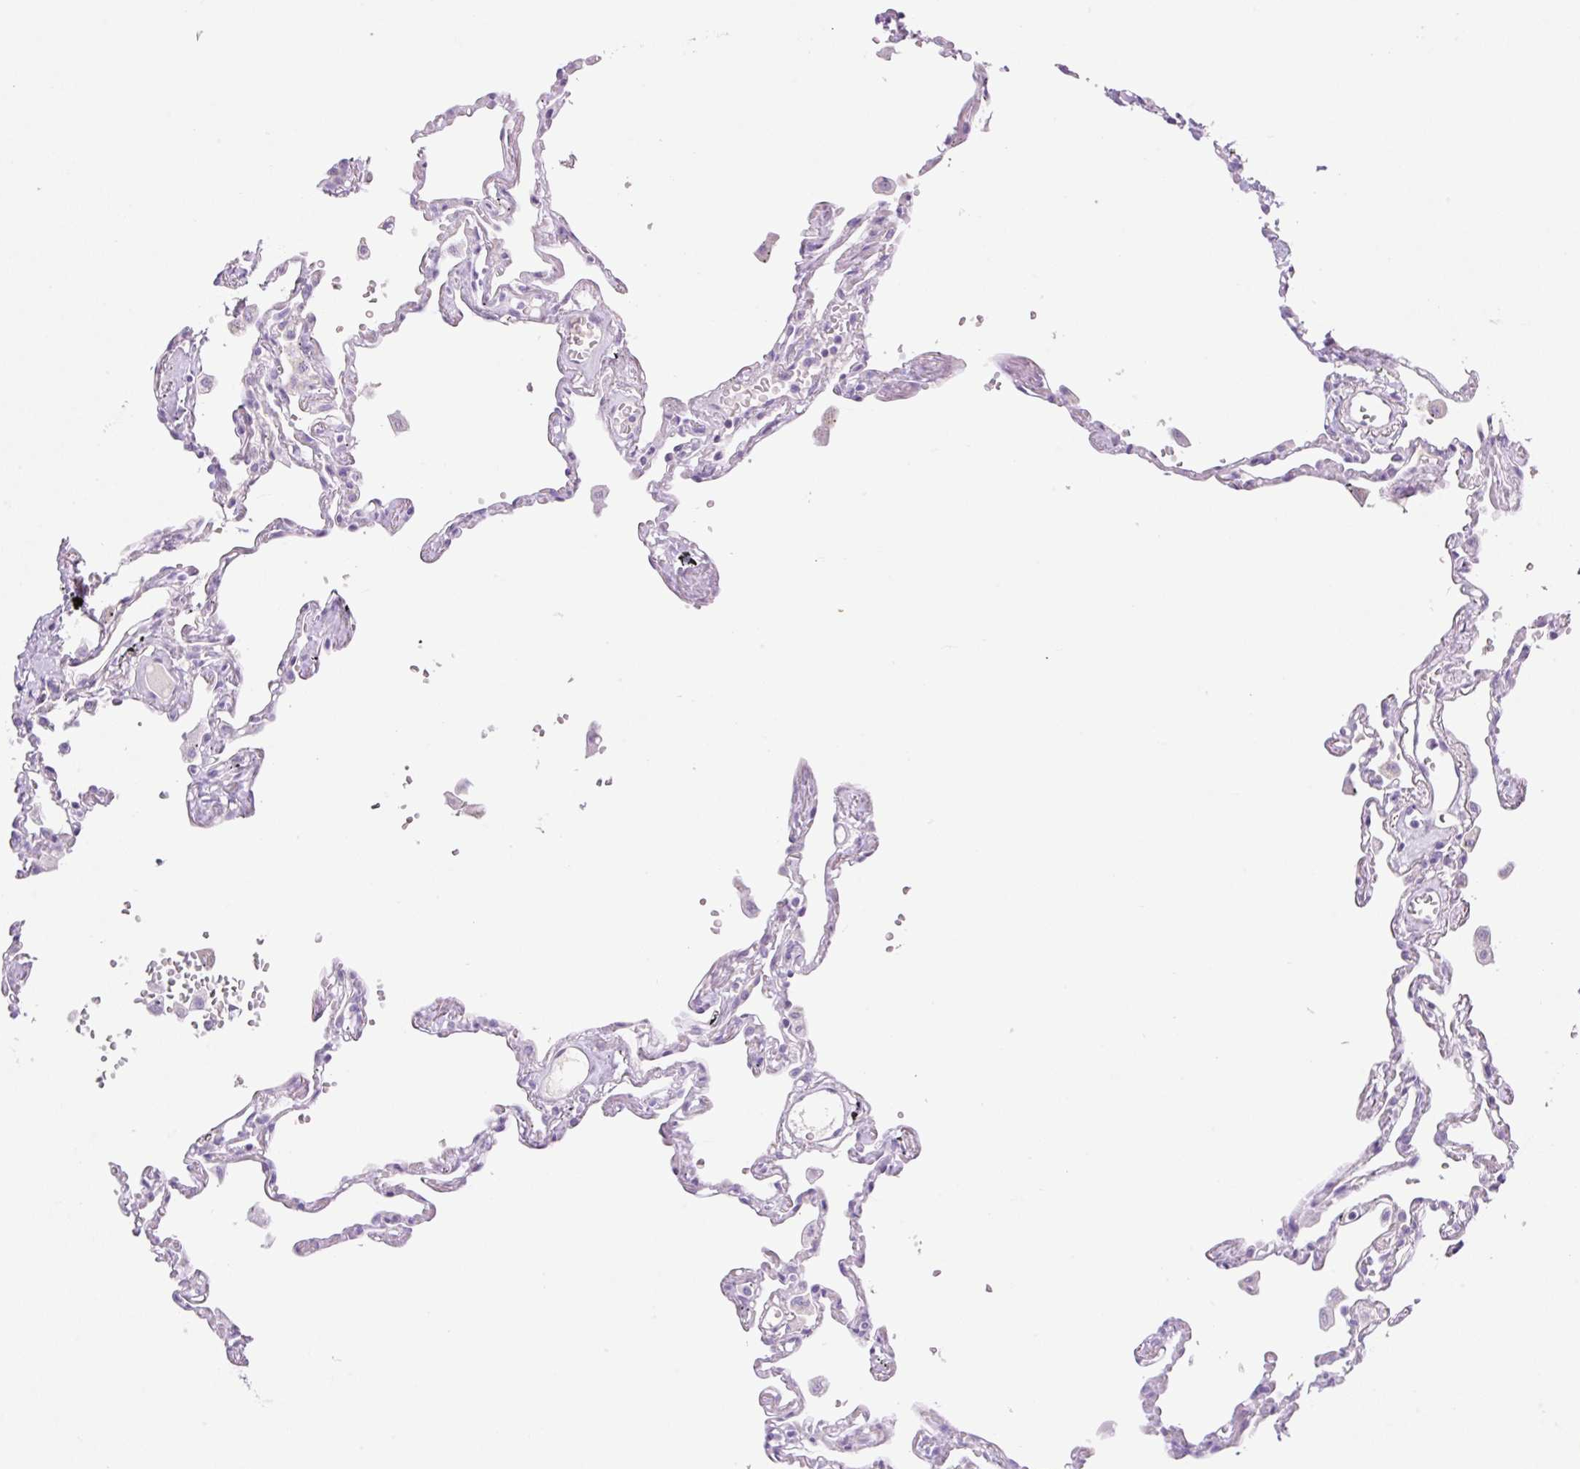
{"staining": {"intensity": "negative", "quantity": "none", "location": "none"}, "tissue": "lung", "cell_type": "Alveolar cells", "image_type": "normal", "snomed": [{"axis": "morphology", "description": "Normal tissue, NOS"}, {"axis": "topography", "description": "Lung"}], "caption": "Immunohistochemical staining of unremarkable human lung reveals no significant staining in alveolar cells.", "gene": "PALM3", "patient": {"sex": "female", "age": 67}}